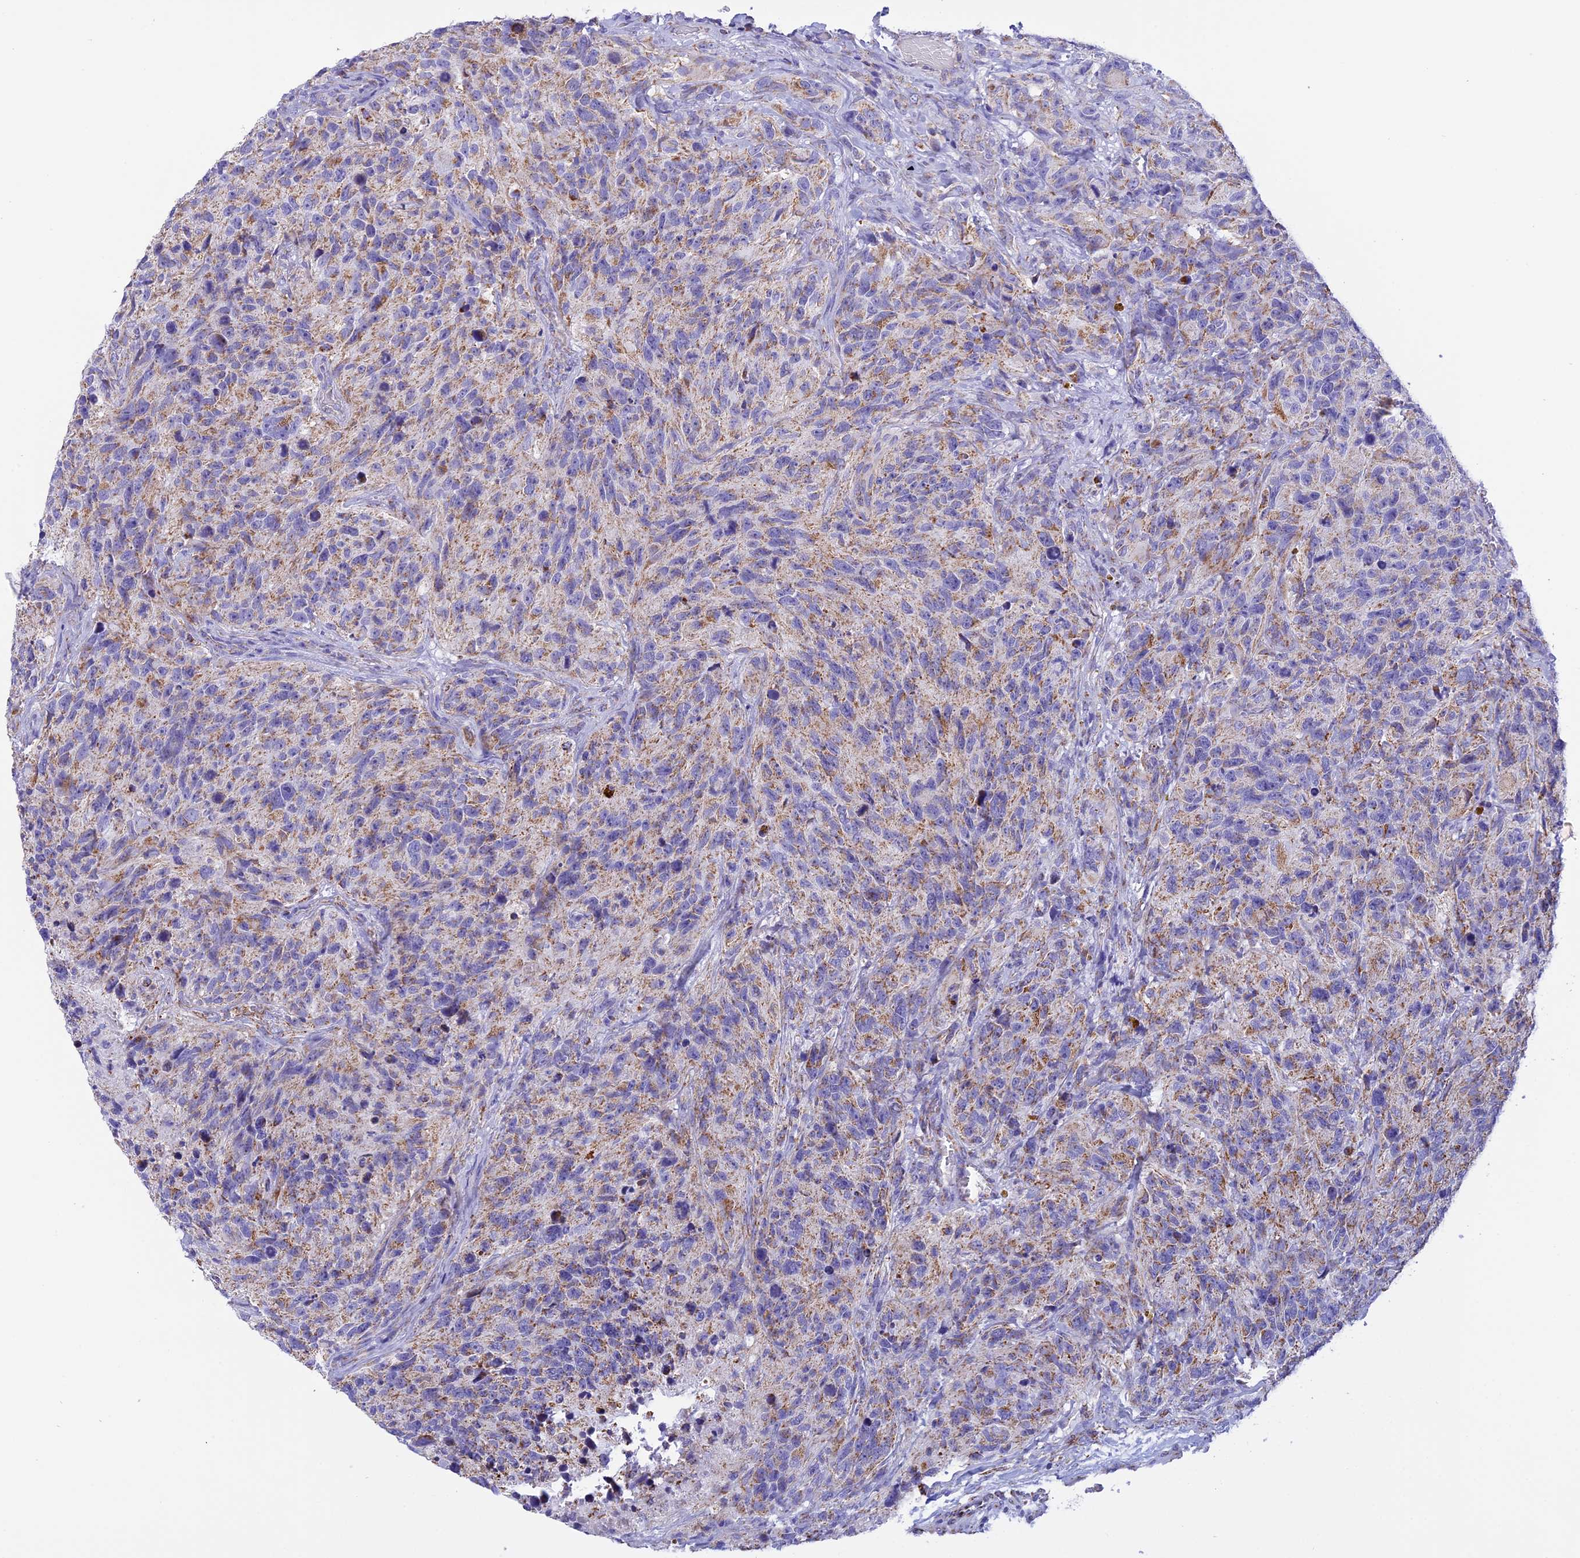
{"staining": {"intensity": "weak", "quantity": "25%-75%", "location": "cytoplasmic/membranous"}, "tissue": "glioma", "cell_type": "Tumor cells", "image_type": "cancer", "snomed": [{"axis": "morphology", "description": "Glioma, malignant, High grade"}, {"axis": "topography", "description": "Brain"}], "caption": "This is a photomicrograph of immunohistochemistry (IHC) staining of malignant high-grade glioma, which shows weak expression in the cytoplasmic/membranous of tumor cells.", "gene": "KCNG1", "patient": {"sex": "male", "age": 69}}